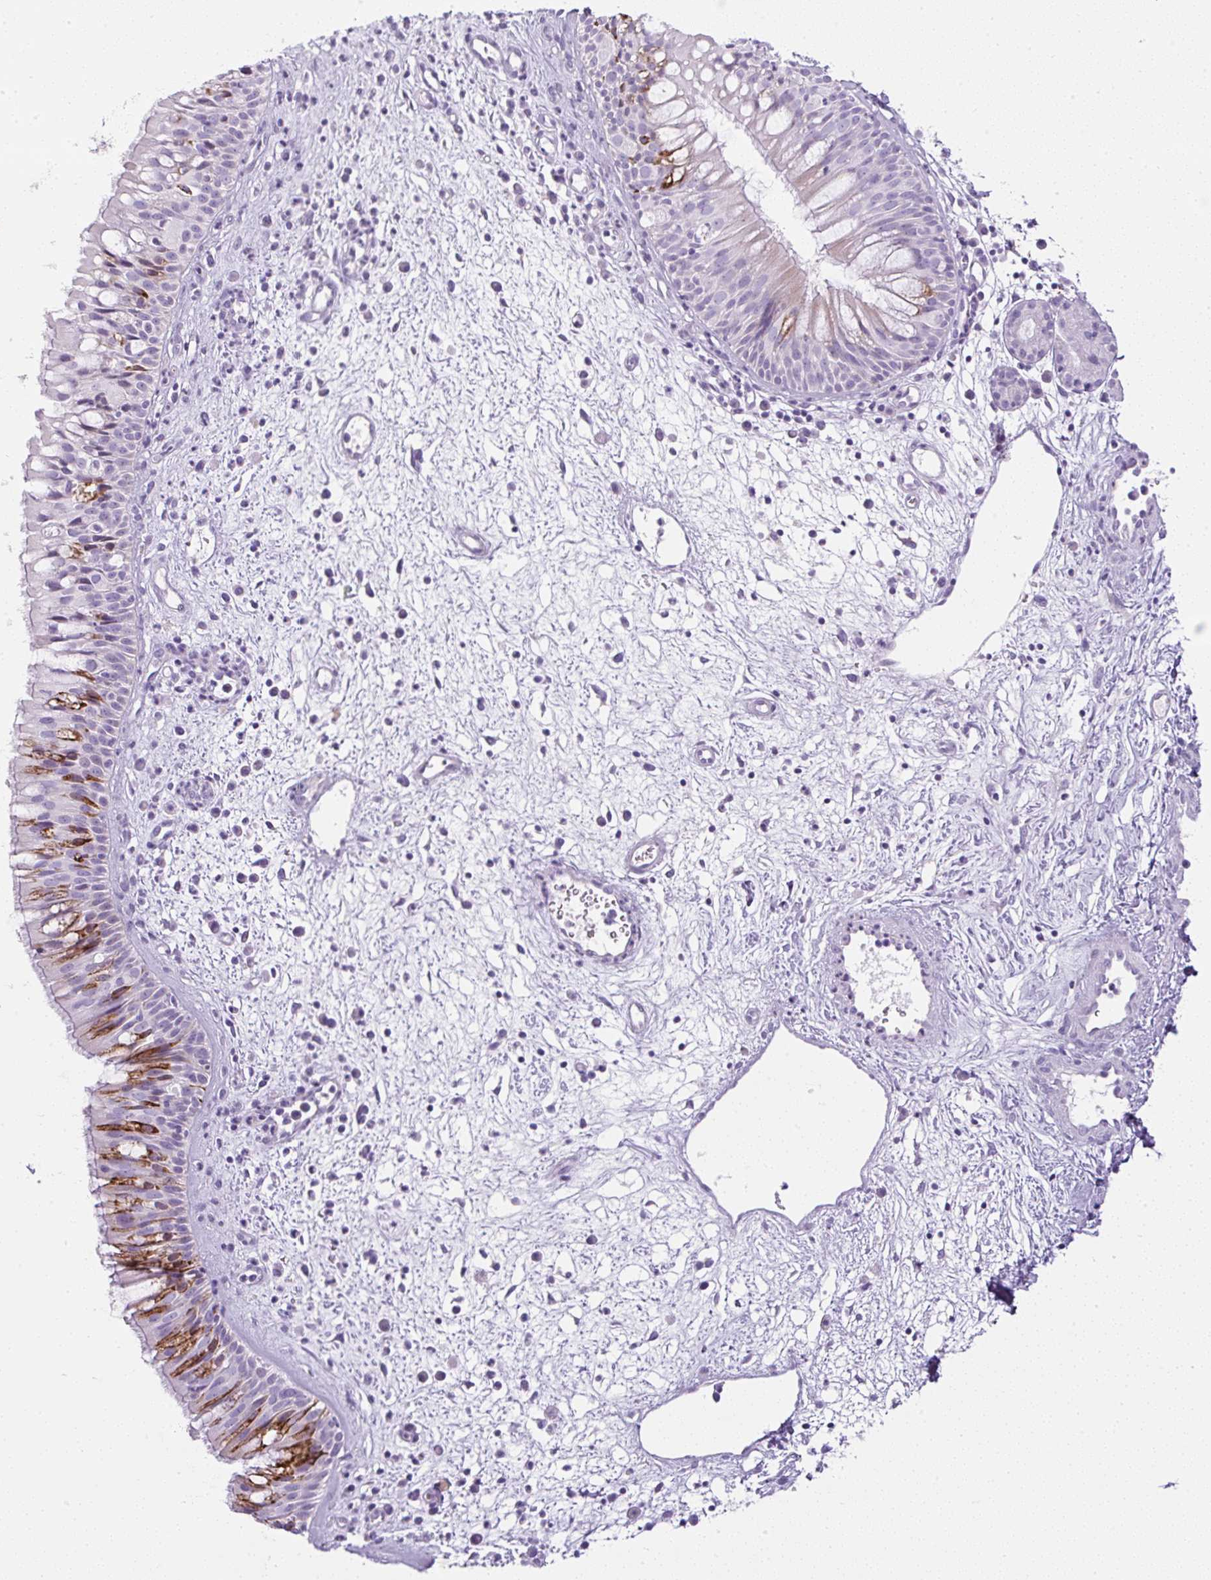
{"staining": {"intensity": "moderate", "quantity": "<25%", "location": "cytoplasmic/membranous"}, "tissue": "nasopharynx", "cell_type": "Respiratory epithelial cells", "image_type": "normal", "snomed": [{"axis": "morphology", "description": "Normal tissue, NOS"}, {"axis": "topography", "description": "Nasopharynx"}], "caption": "A low amount of moderate cytoplasmic/membranous staining is present in approximately <25% of respiratory epithelial cells in unremarkable nasopharynx. The protein of interest is stained brown, and the nuclei are stained in blue (DAB (3,3'-diaminobenzidine) IHC with brightfield microscopy, high magnification).", "gene": "FGFBP3", "patient": {"sex": "male", "age": 65}}